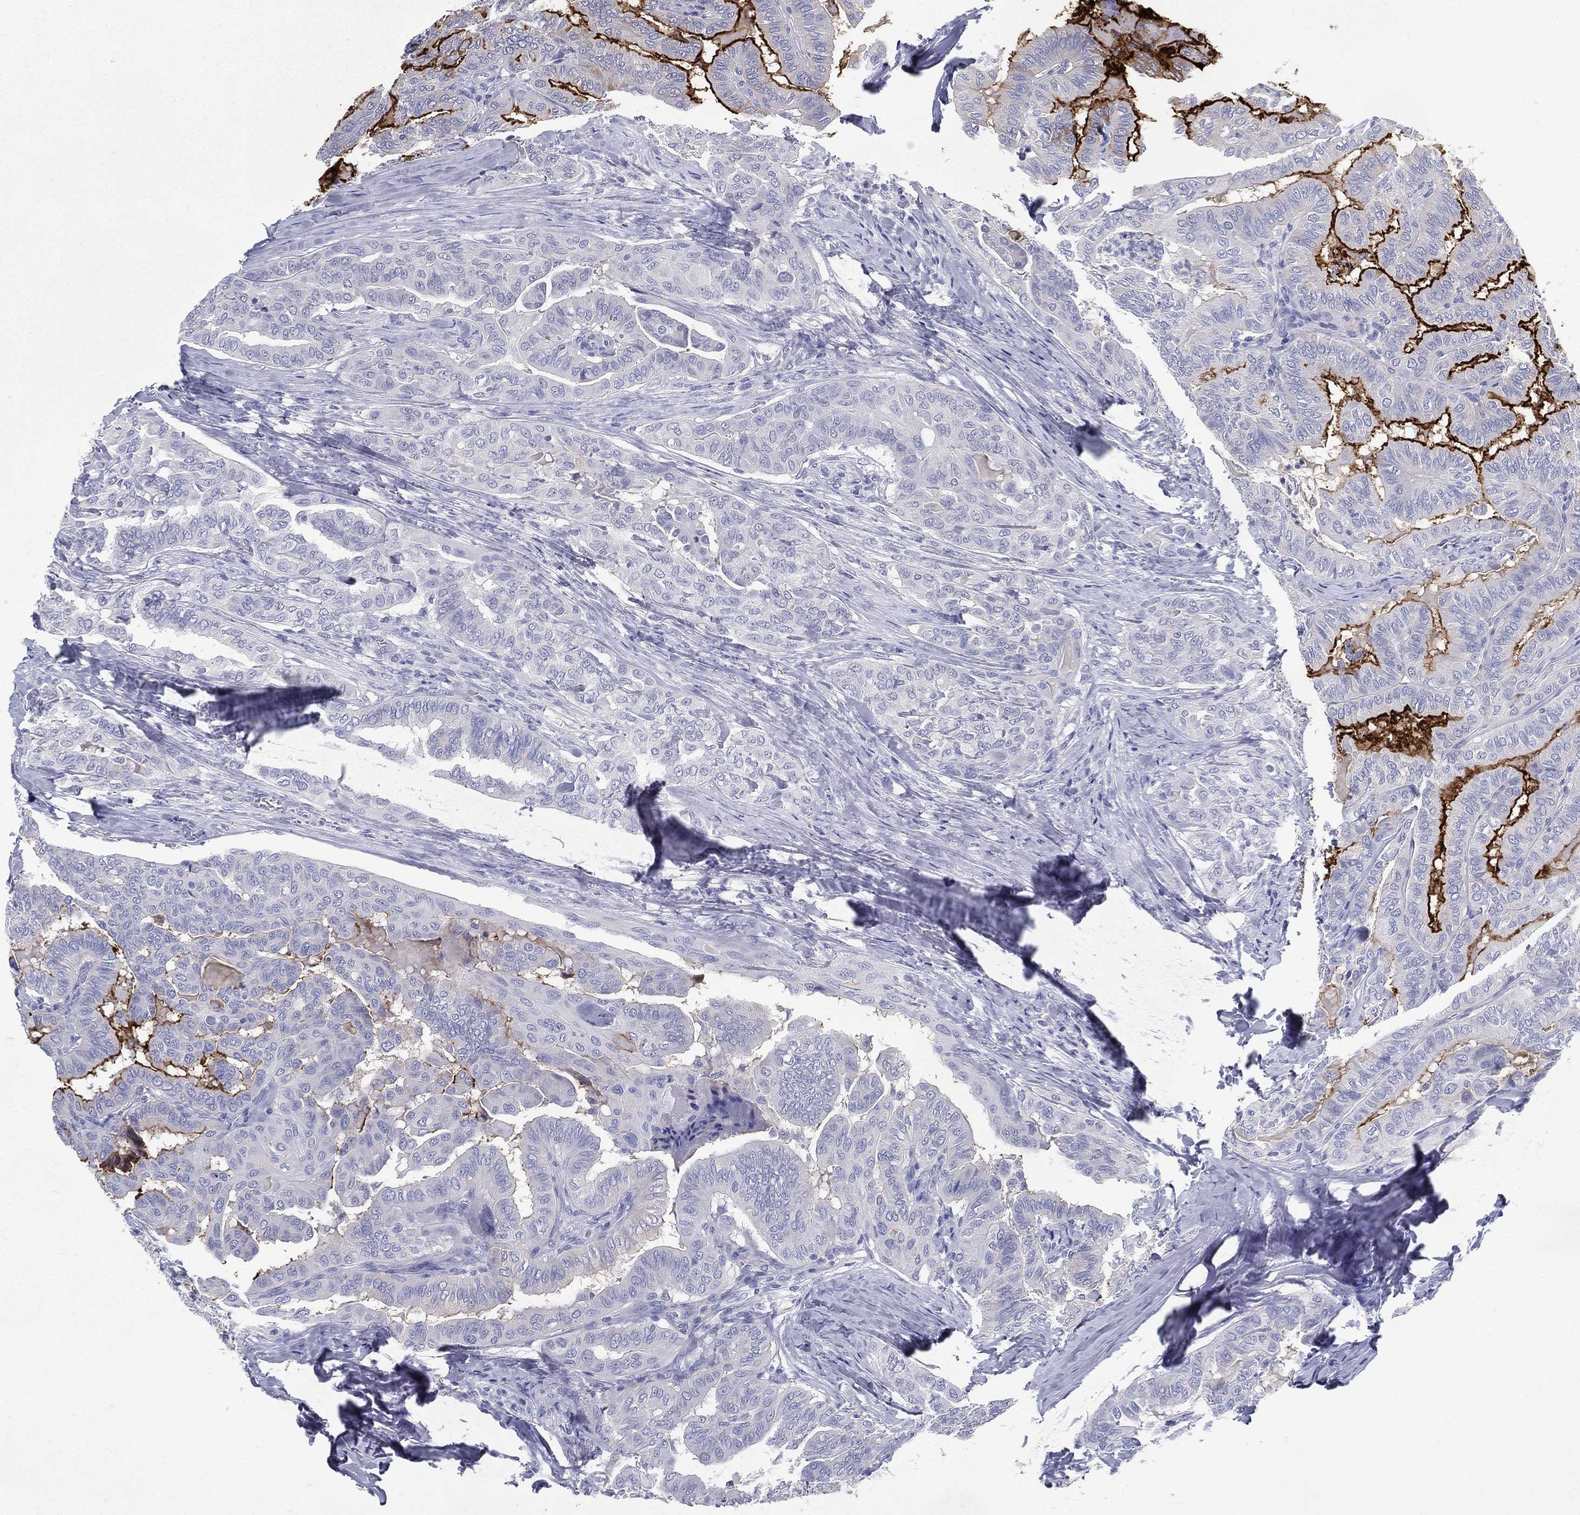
{"staining": {"intensity": "negative", "quantity": "none", "location": "none"}, "tissue": "thyroid cancer", "cell_type": "Tumor cells", "image_type": "cancer", "snomed": [{"axis": "morphology", "description": "Papillary adenocarcinoma, NOS"}, {"axis": "topography", "description": "Thyroid gland"}], "caption": "High magnification brightfield microscopy of thyroid cancer (papillary adenocarcinoma) stained with DAB (3,3'-diaminobenzidine) (brown) and counterstained with hematoxylin (blue): tumor cells show no significant staining.", "gene": "RGS13", "patient": {"sex": "female", "age": 68}}